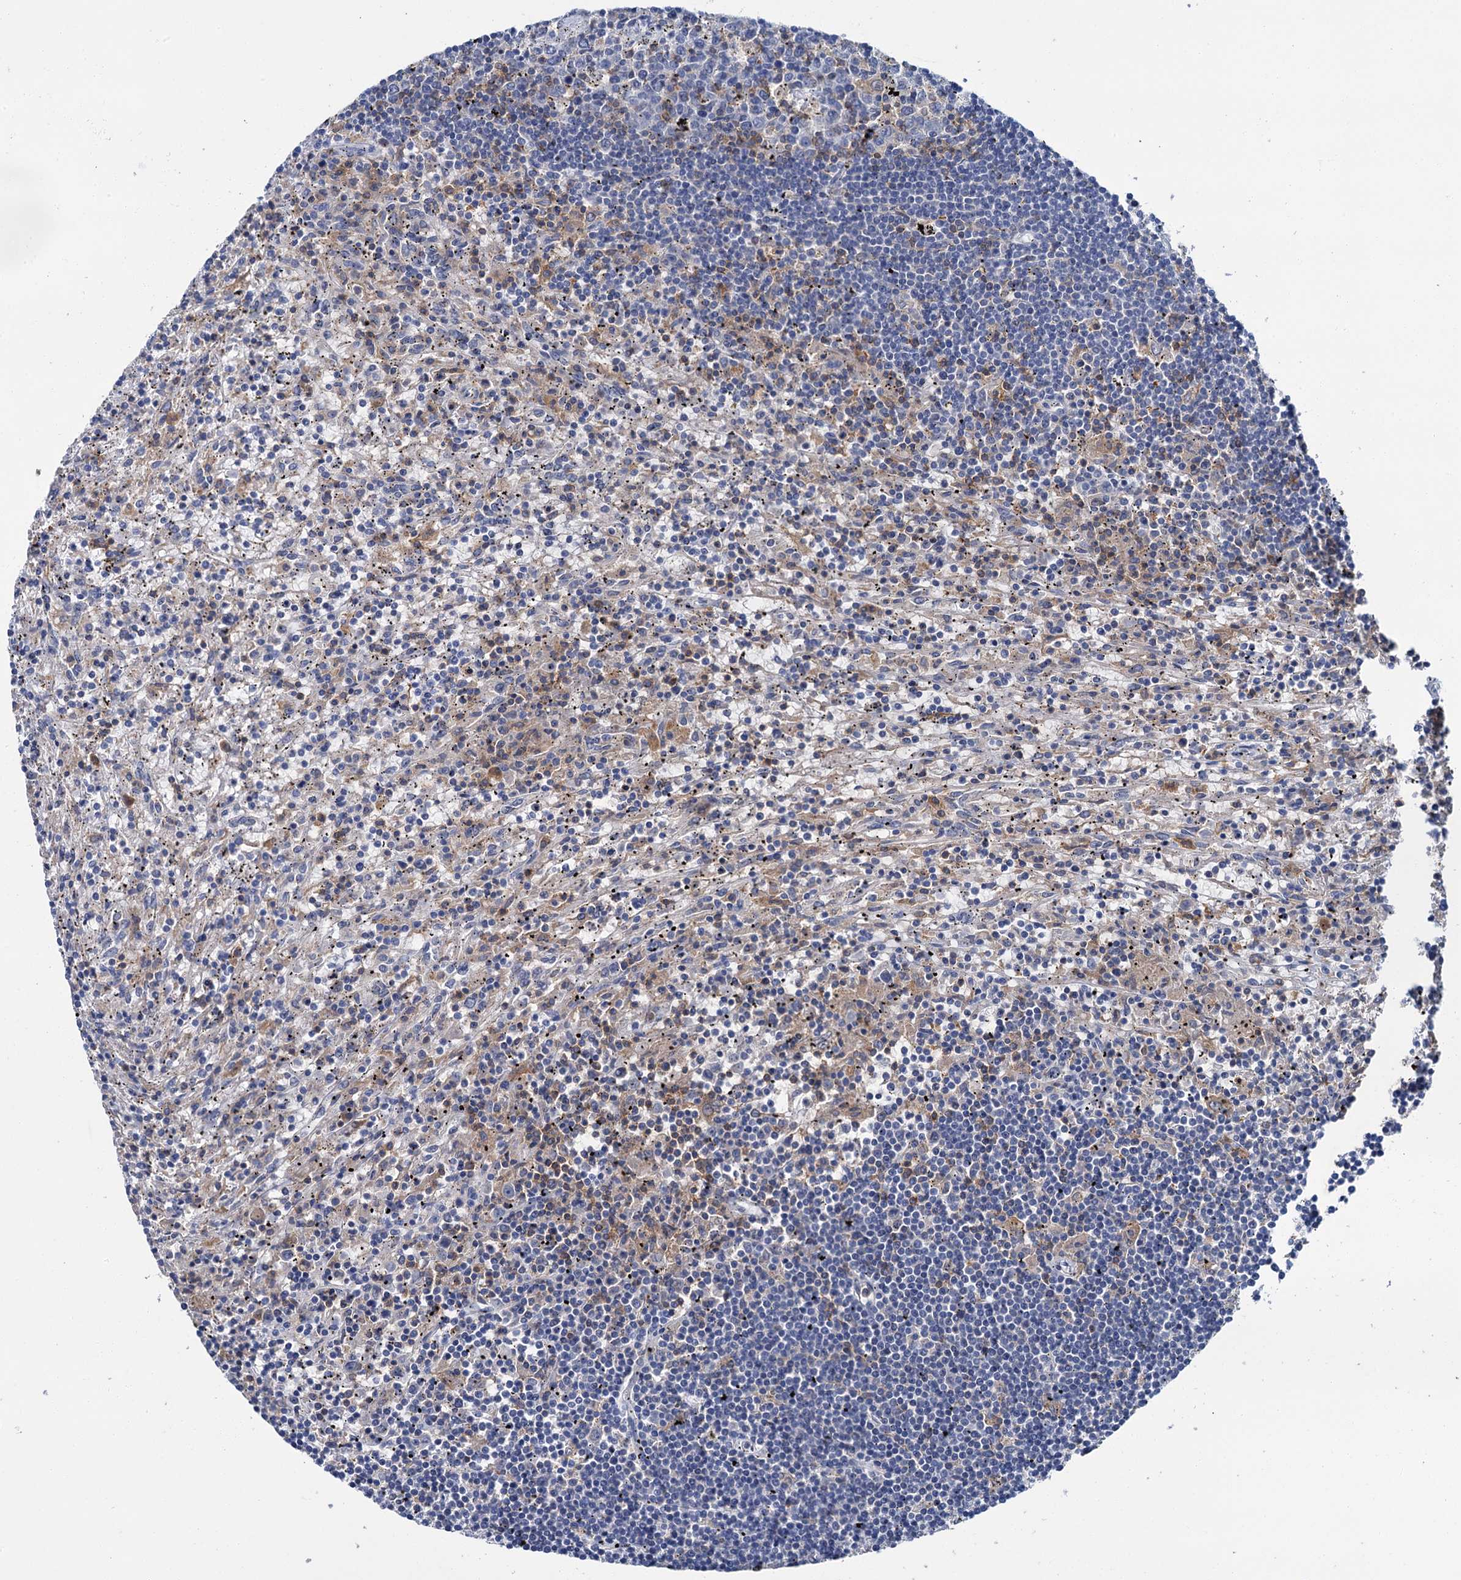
{"staining": {"intensity": "negative", "quantity": "none", "location": "none"}, "tissue": "lymphoma", "cell_type": "Tumor cells", "image_type": "cancer", "snomed": [{"axis": "morphology", "description": "Malignant lymphoma, non-Hodgkin's type, Low grade"}, {"axis": "topography", "description": "Spleen"}], "caption": "An image of human low-grade malignant lymphoma, non-Hodgkin's type is negative for staining in tumor cells.", "gene": "FGFR2", "patient": {"sex": "male", "age": 76}}